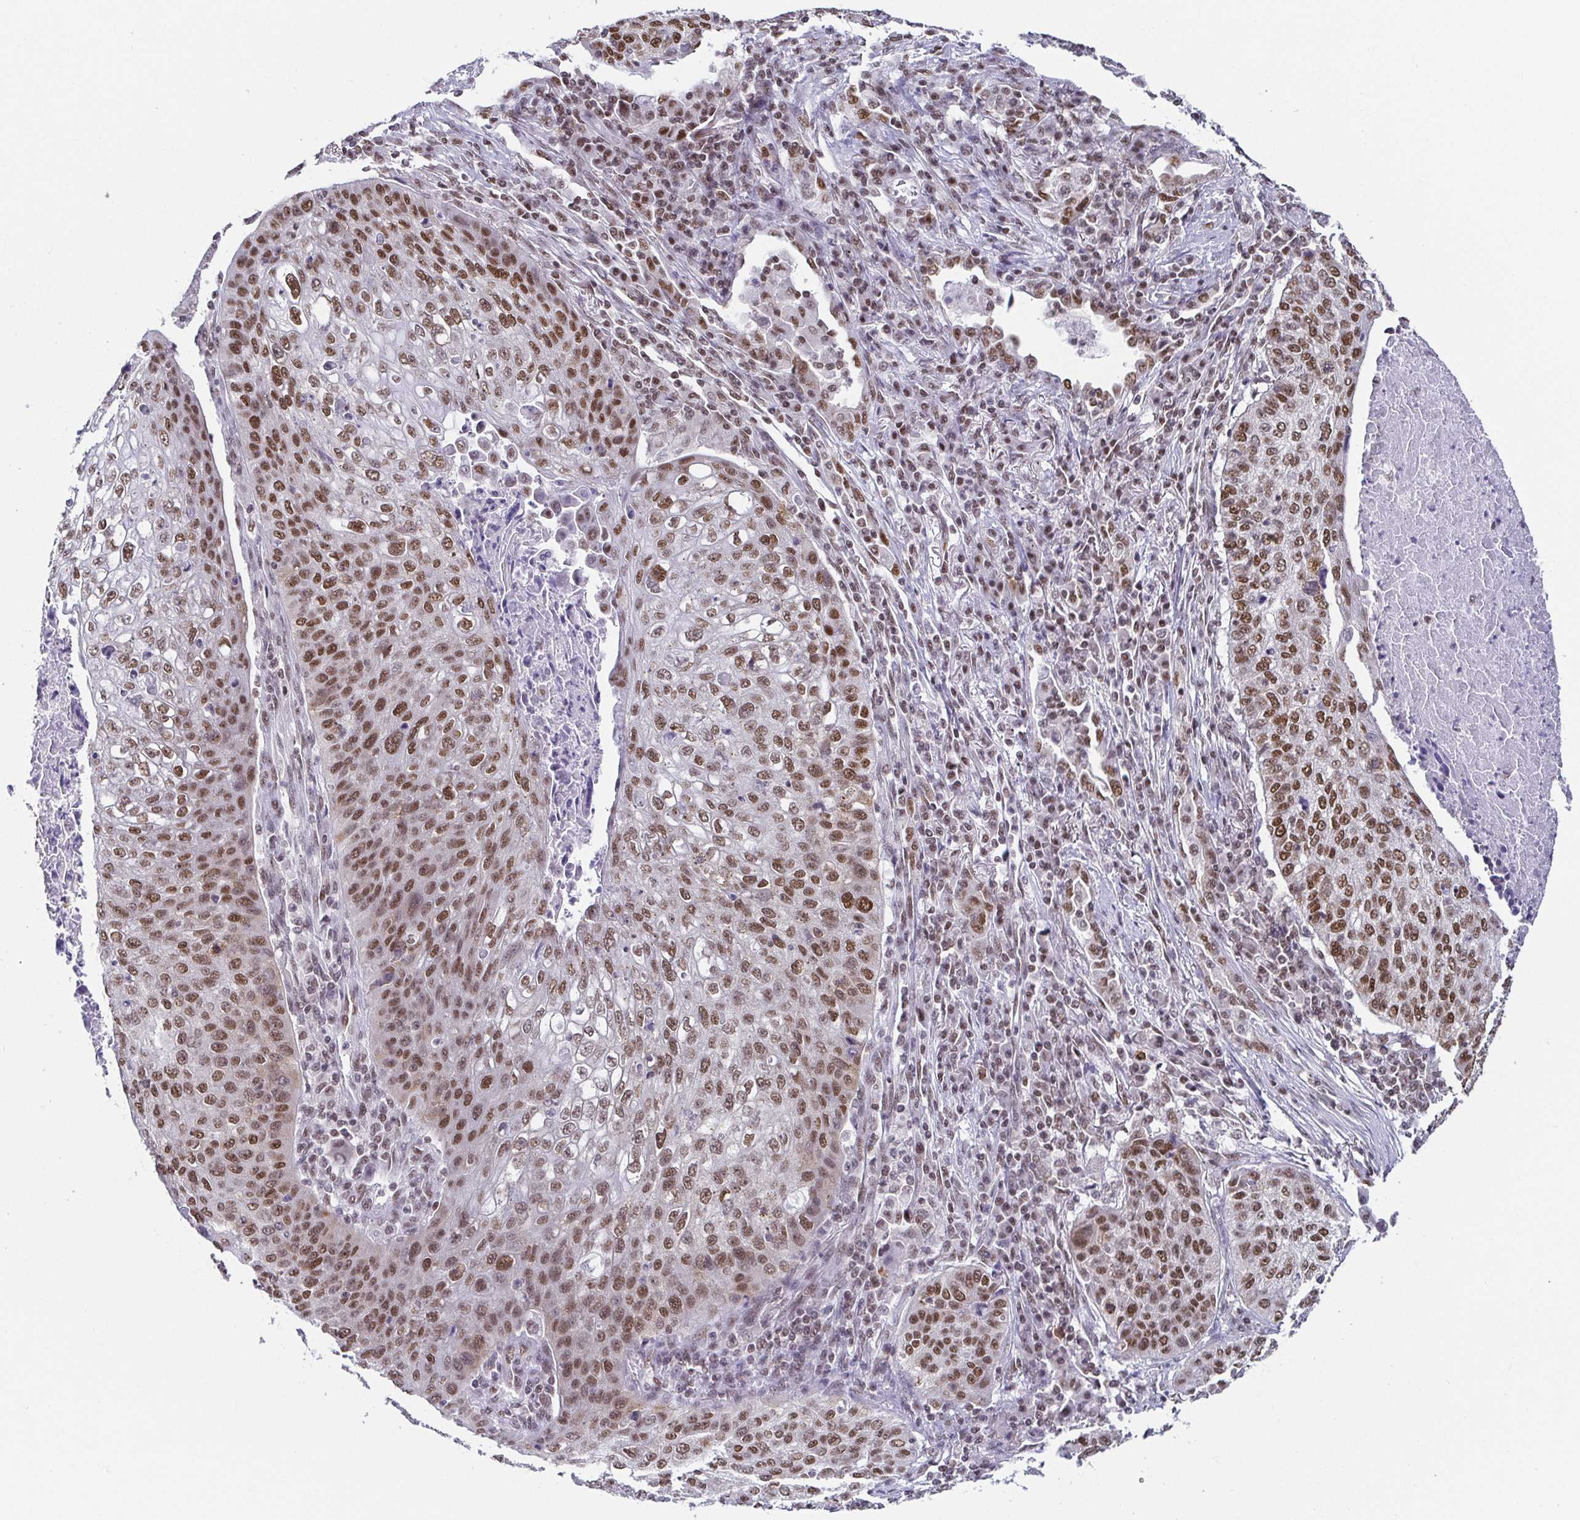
{"staining": {"intensity": "moderate", "quantity": ">75%", "location": "nuclear"}, "tissue": "lung cancer", "cell_type": "Tumor cells", "image_type": "cancer", "snomed": [{"axis": "morphology", "description": "Squamous cell carcinoma, NOS"}, {"axis": "topography", "description": "Lung"}], "caption": "Lung squamous cell carcinoma was stained to show a protein in brown. There is medium levels of moderate nuclear staining in approximately >75% of tumor cells. The staining is performed using DAB brown chromogen to label protein expression. The nuclei are counter-stained blue using hematoxylin.", "gene": "EWSR1", "patient": {"sex": "male", "age": 63}}